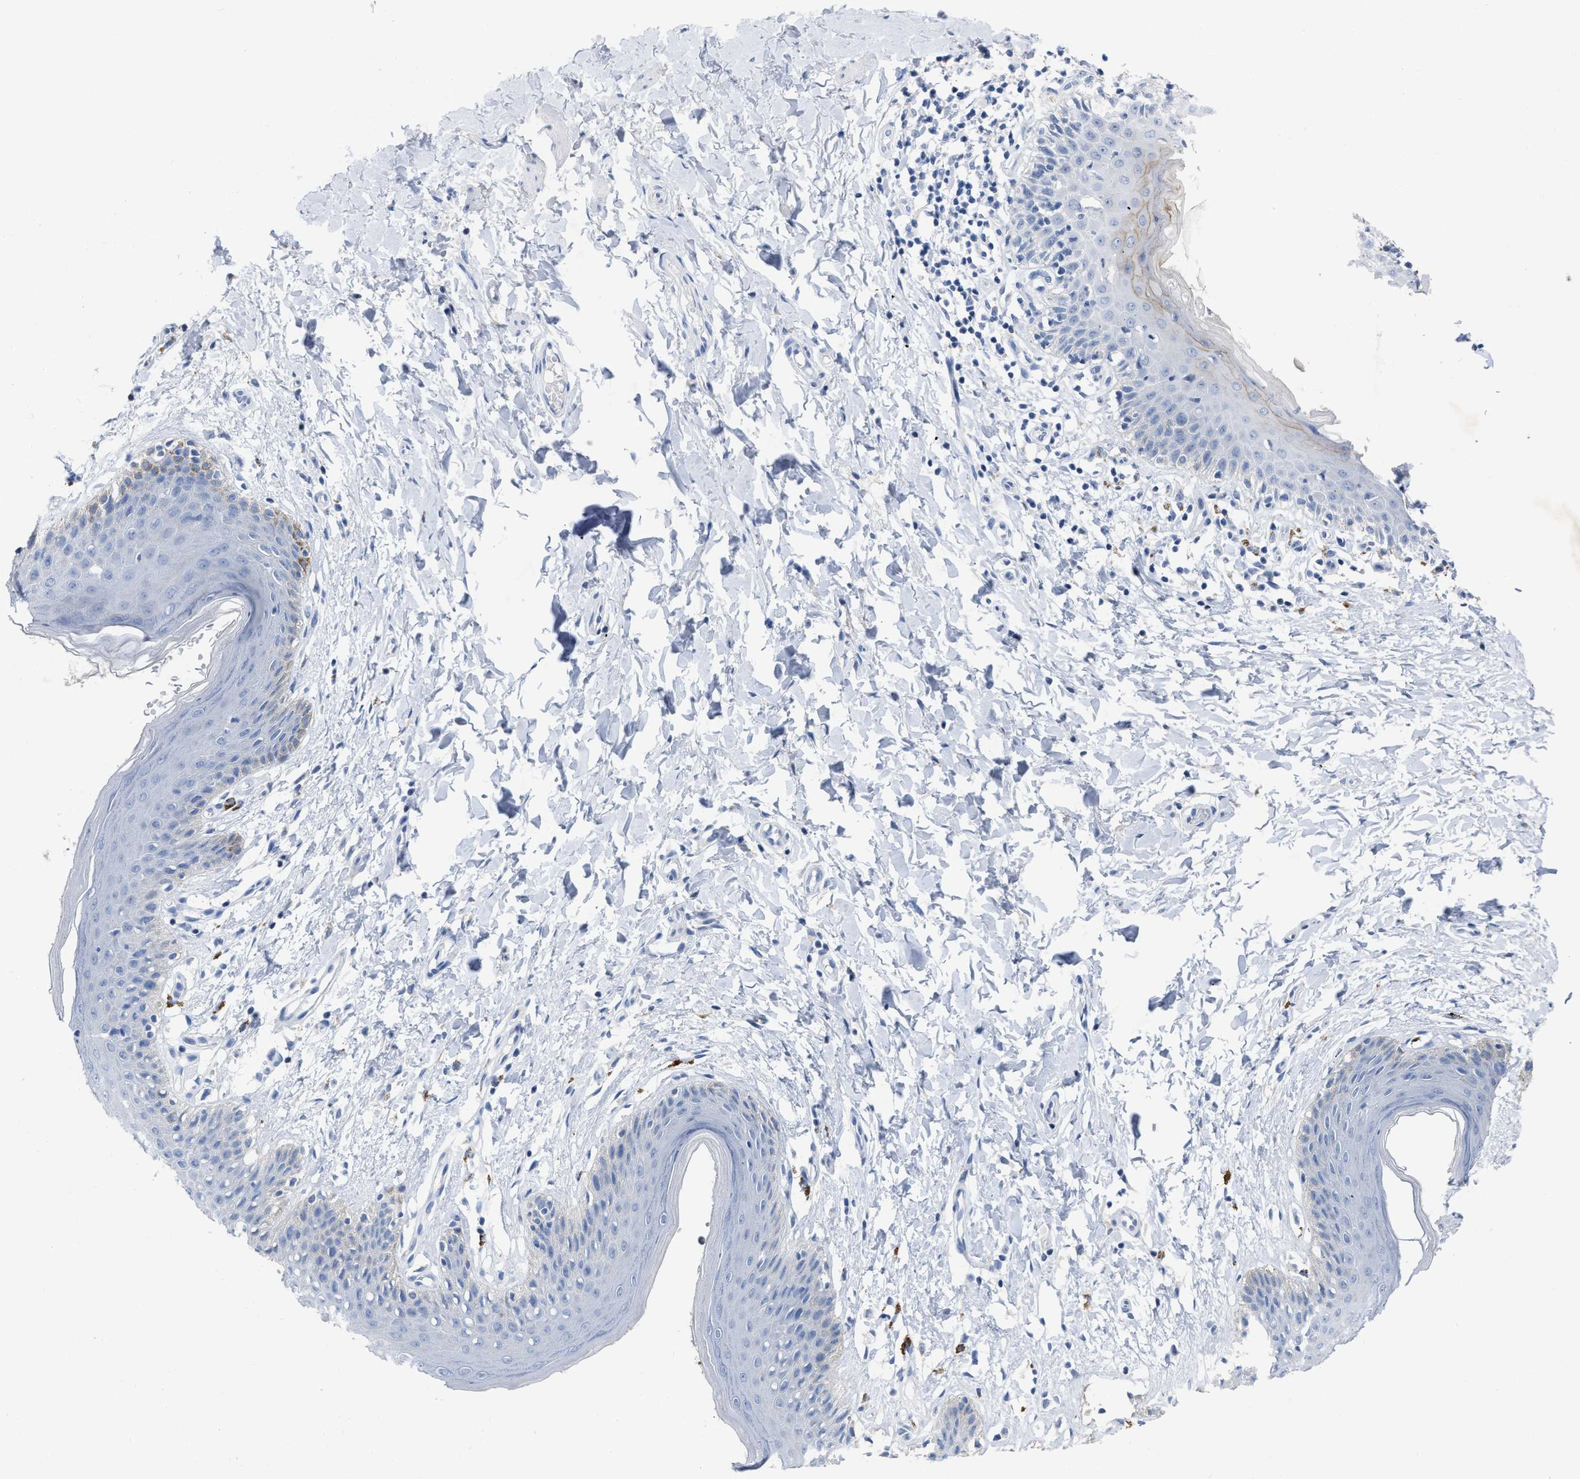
{"staining": {"intensity": "weak", "quantity": "<25%", "location": "cytoplasmic/membranous"}, "tissue": "skin", "cell_type": "Epidermal cells", "image_type": "normal", "snomed": [{"axis": "morphology", "description": "Normal tissue, NOS"}, {"axis": "topography", "description": "Vulva"}], "caption": "A histopathology image of skin stained for a protein displays no brown staining in epidermal cells. (DAB immunohistochemistry, high magnification).", "gene": "CEACAM5", "patient": {"sex": "female", "age": 66}}